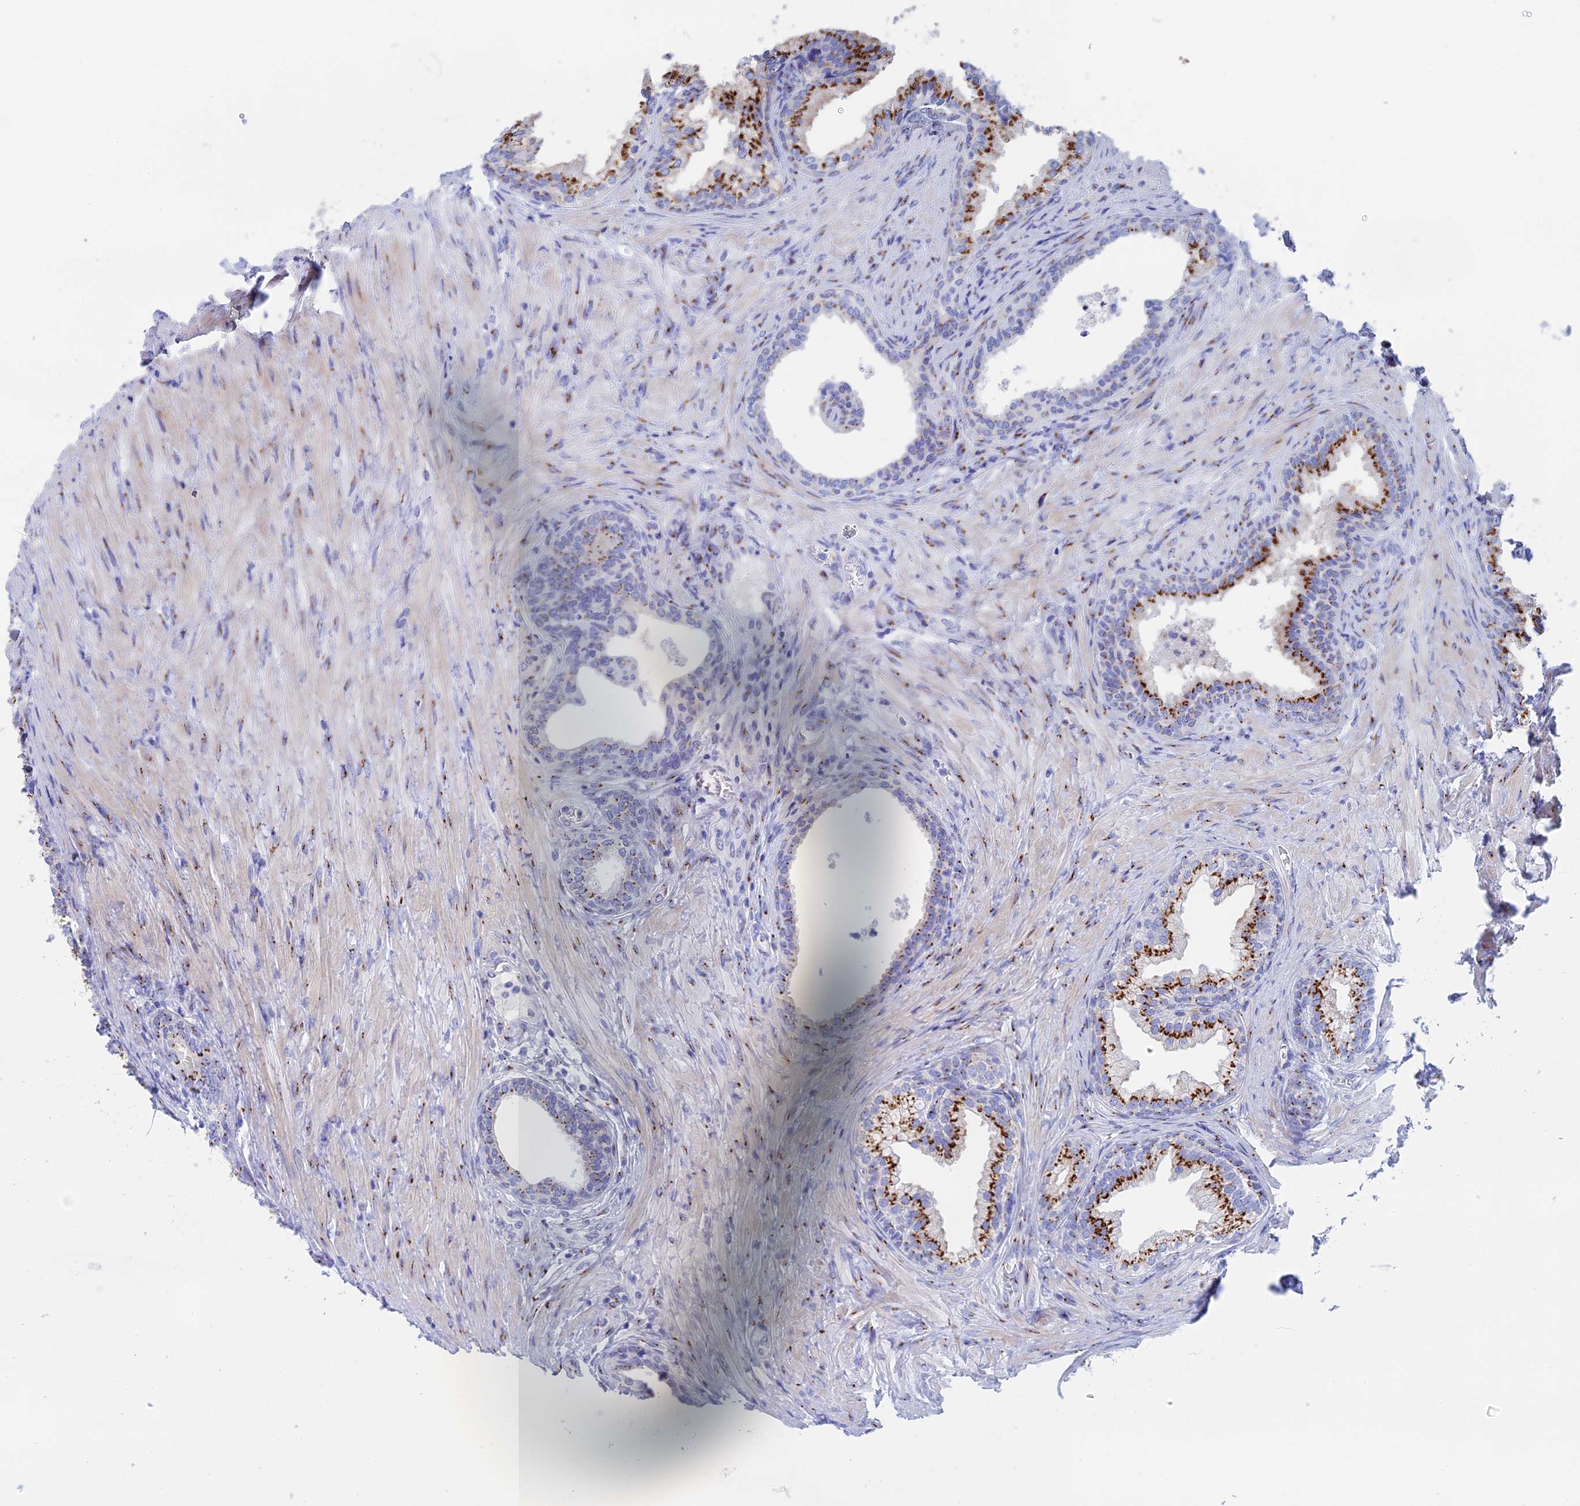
{"staining": {"intensity": "strong", "quantity": "25%-75%", "location": "cytoplasmic/membranous"}, "tissue": "prostate", "cell_type": "Glandular cells", "image_type": "normal", "snomed": [{"axis": "morphology", "description": "Normal tissue, NOS"}, {"axis": "topography", "description": "Prostate"}], "caption": "A brown stain shows strong cytoplasmic/membranous expression of a protein in glandular cells of unremarkable prostate. Nuclei are stained in blue.", "gene": "ERICH4", "patient": {"sex": "male", "age": 76}}